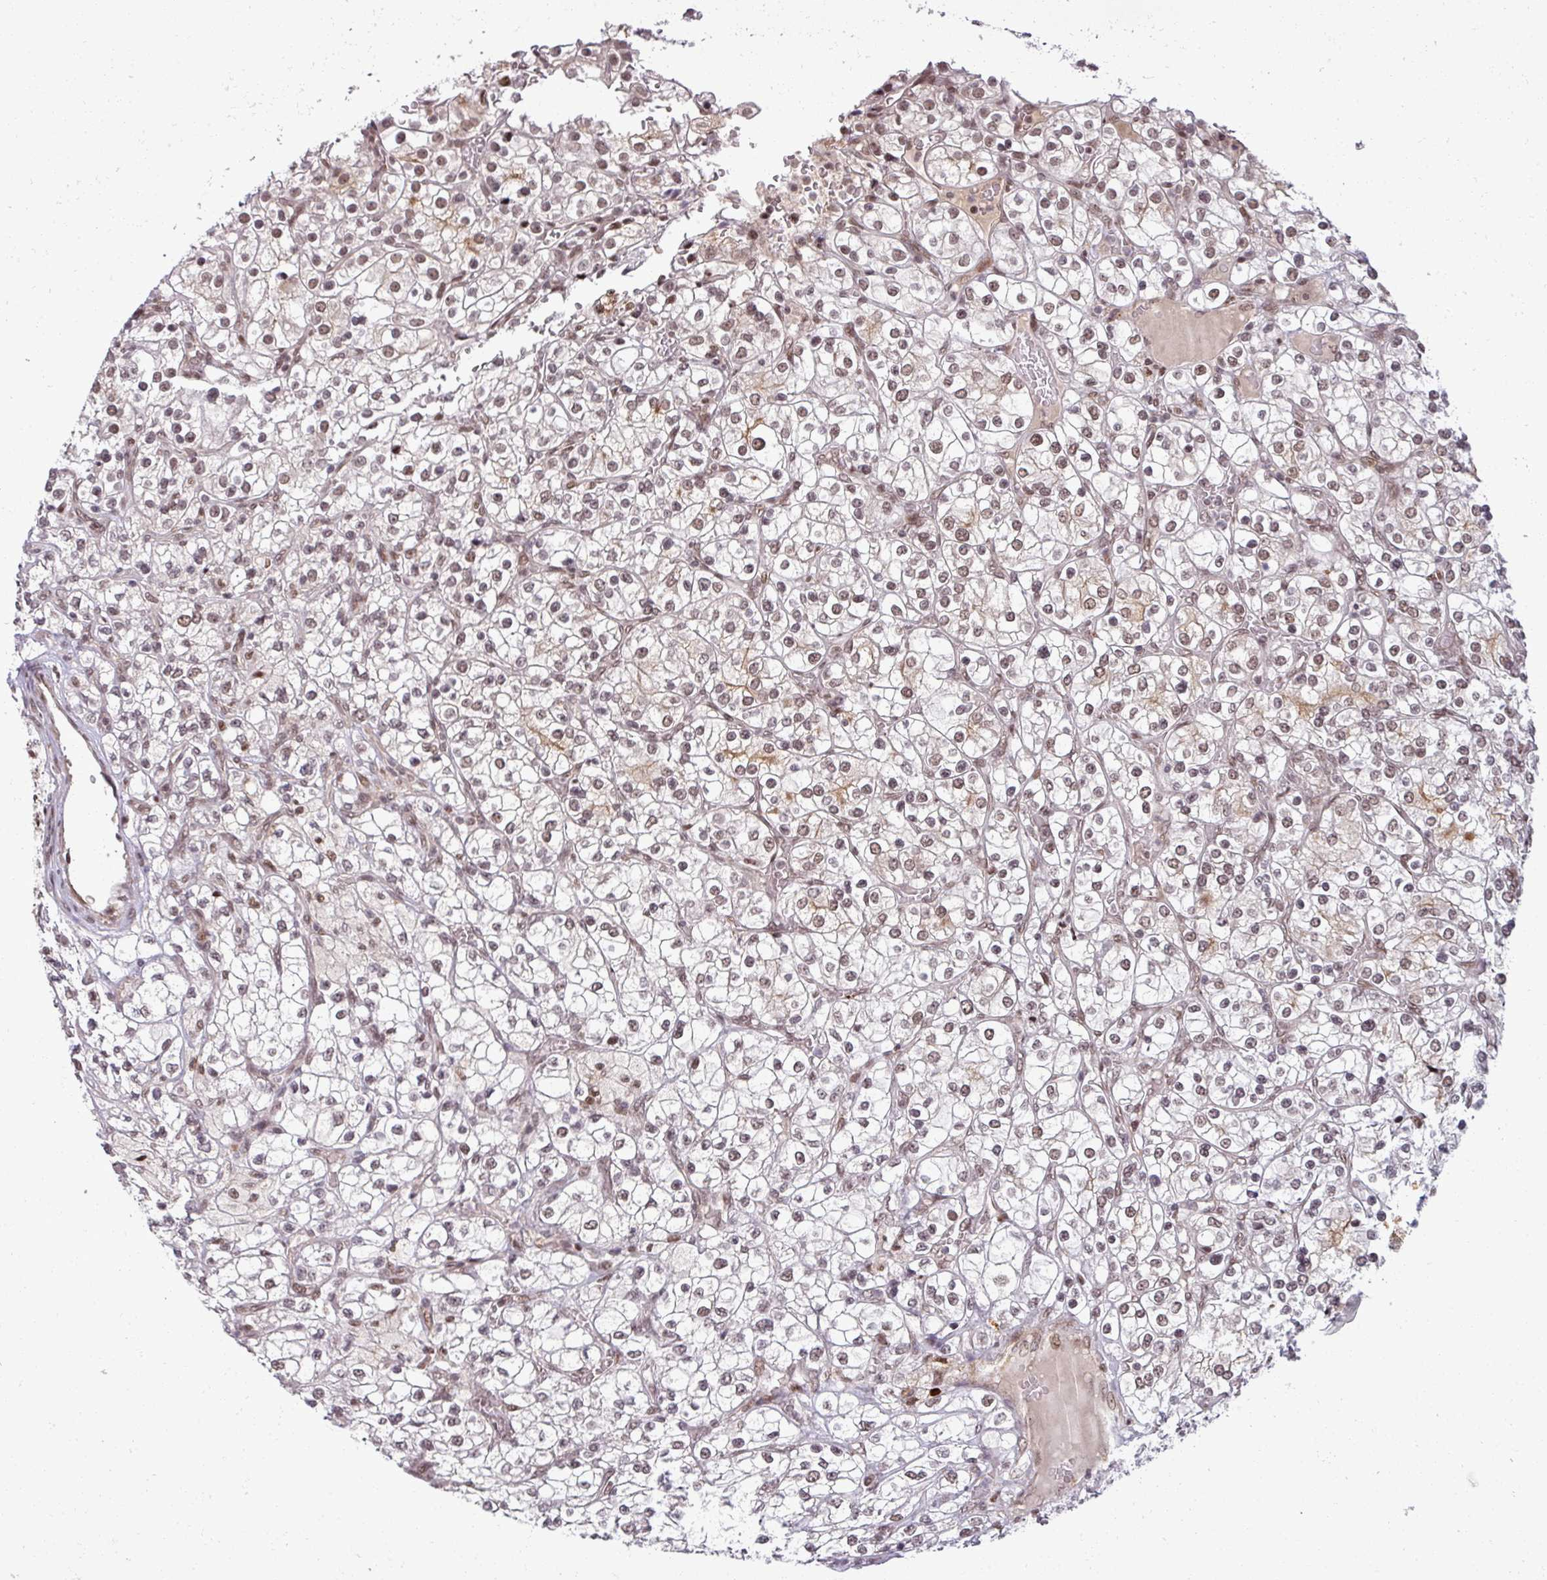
{"staining": {"intensity": "weak", "quantity": "25%-75%", "location": "nuclear"}, "tissue": "renal cancer", "cell_type": "Tumor cells", "image_type": "cancer", "snomed": [{"axis": "morphology", "description": "Adenocarcinoma, NOS"}, {"axis": "topography", "description": "Kidney"}], "caption": "IHC staining of renal cancer (adenocarcinoma), which shows low levels of weak nuclear positivity in approximately 25%-75% of tumor cells indicating weak nuclear protein staining. The staining was performed using DAB (brown) for protein detection and nuclei were counterstained in hematoxylin (blue).", "gene": "PTPN20", "patient": {"sex": "male", "age": 80}}